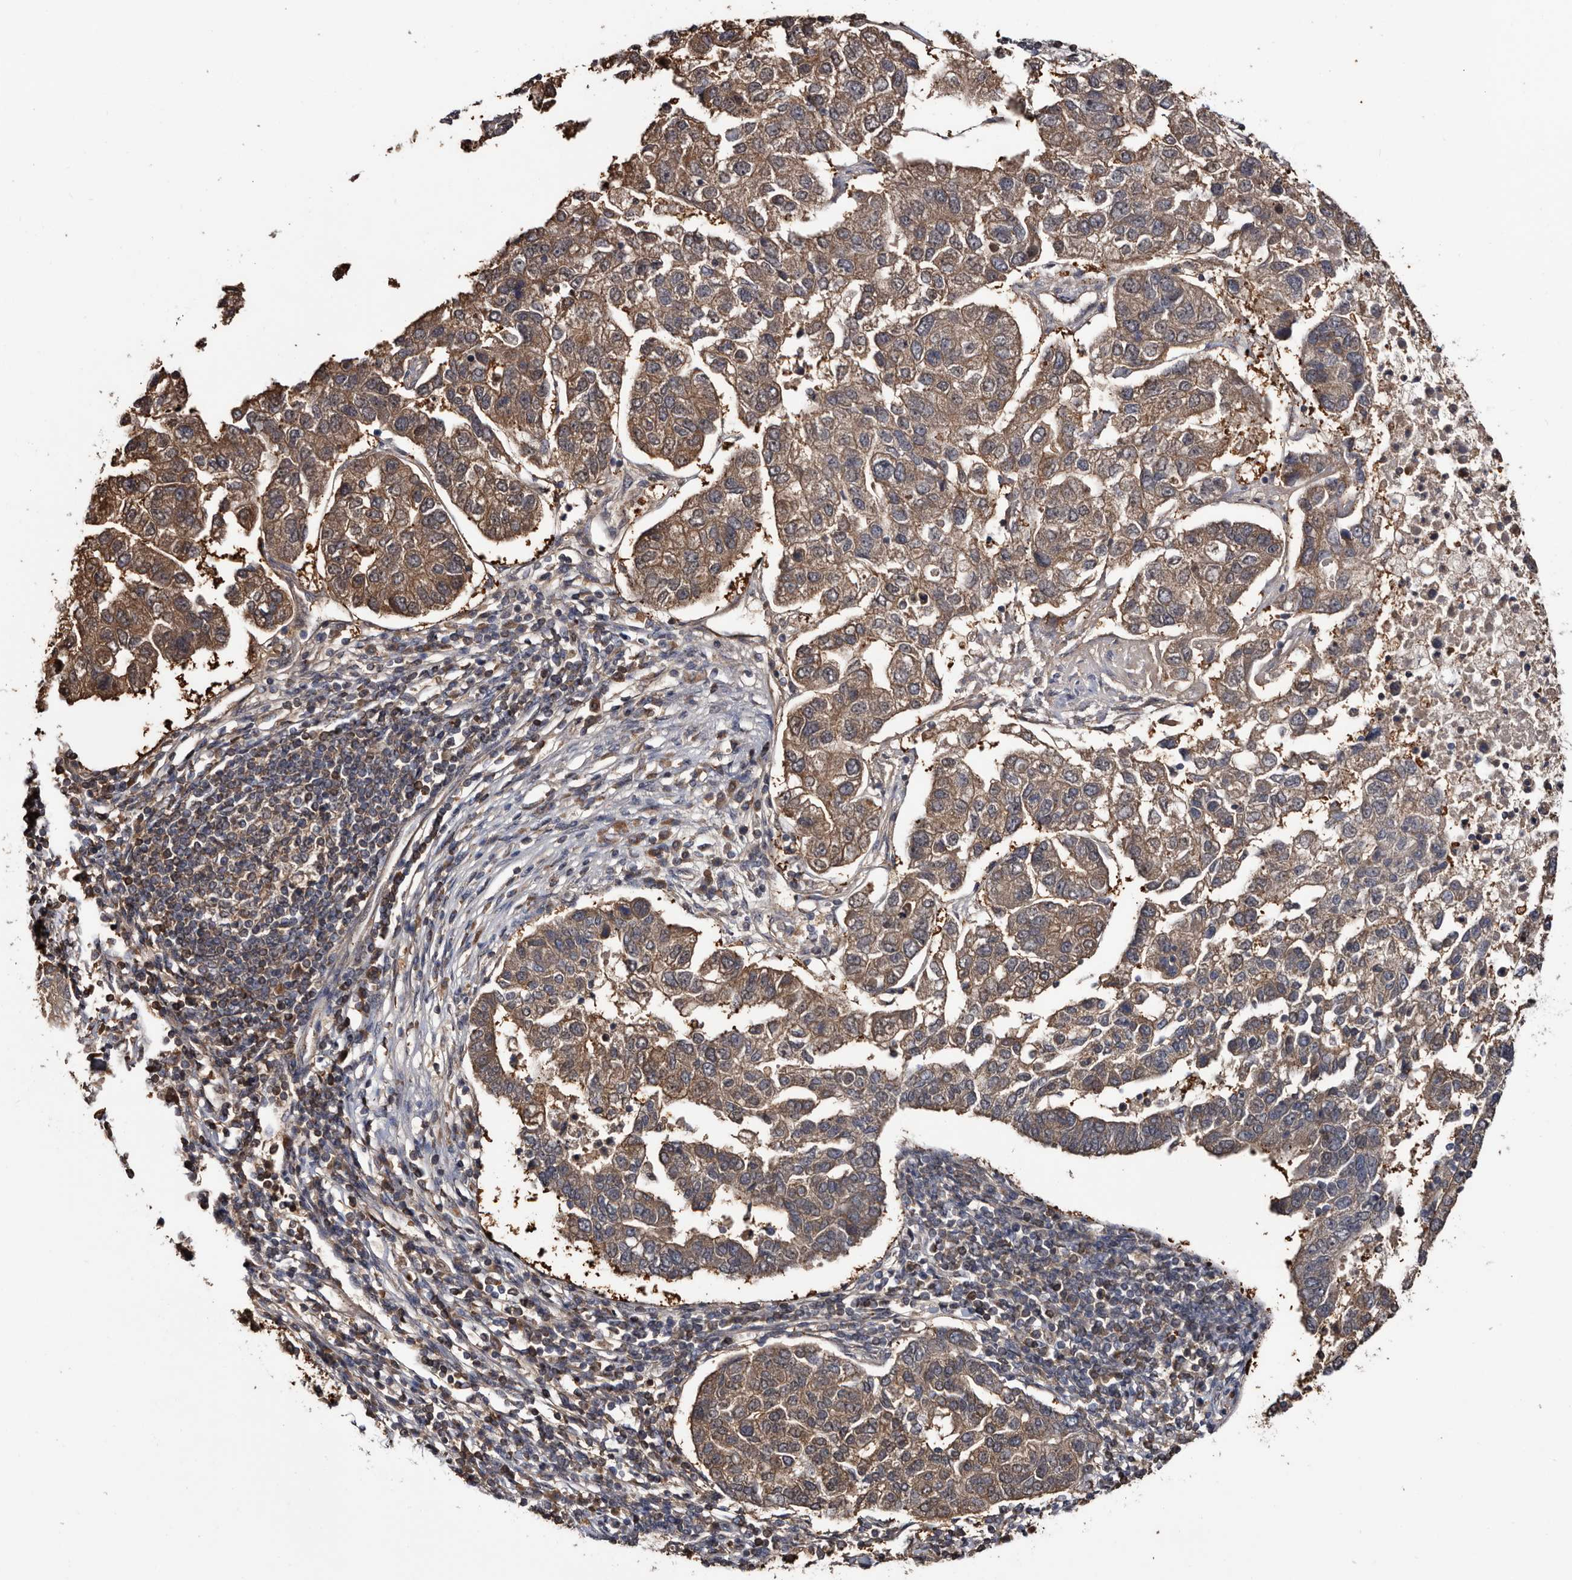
{"staining": {"intensity": "moderate", "quantity": "25%-75%", "location": "cytoplasmic/membranous"}, "tissue": "pancreatic cancer", "cell_type": "Tumor cells", "image_type": "cancer", "snomed": [{"axis": "morphology", "description": "Adenocarcinoma, NOS"}, {"axis": "topography", "description": "Pancreas"}], "caption": "This histopathology image exhibits immunohistochemistry (IHC) staining of pancreatic adenocarcinoma, with medium moderate cytoplasmic/membranous positivity in approximately 25%-75% of tumor cells.", "gene": "TTI2", "patient": {"sex": "female", "age": 61}}